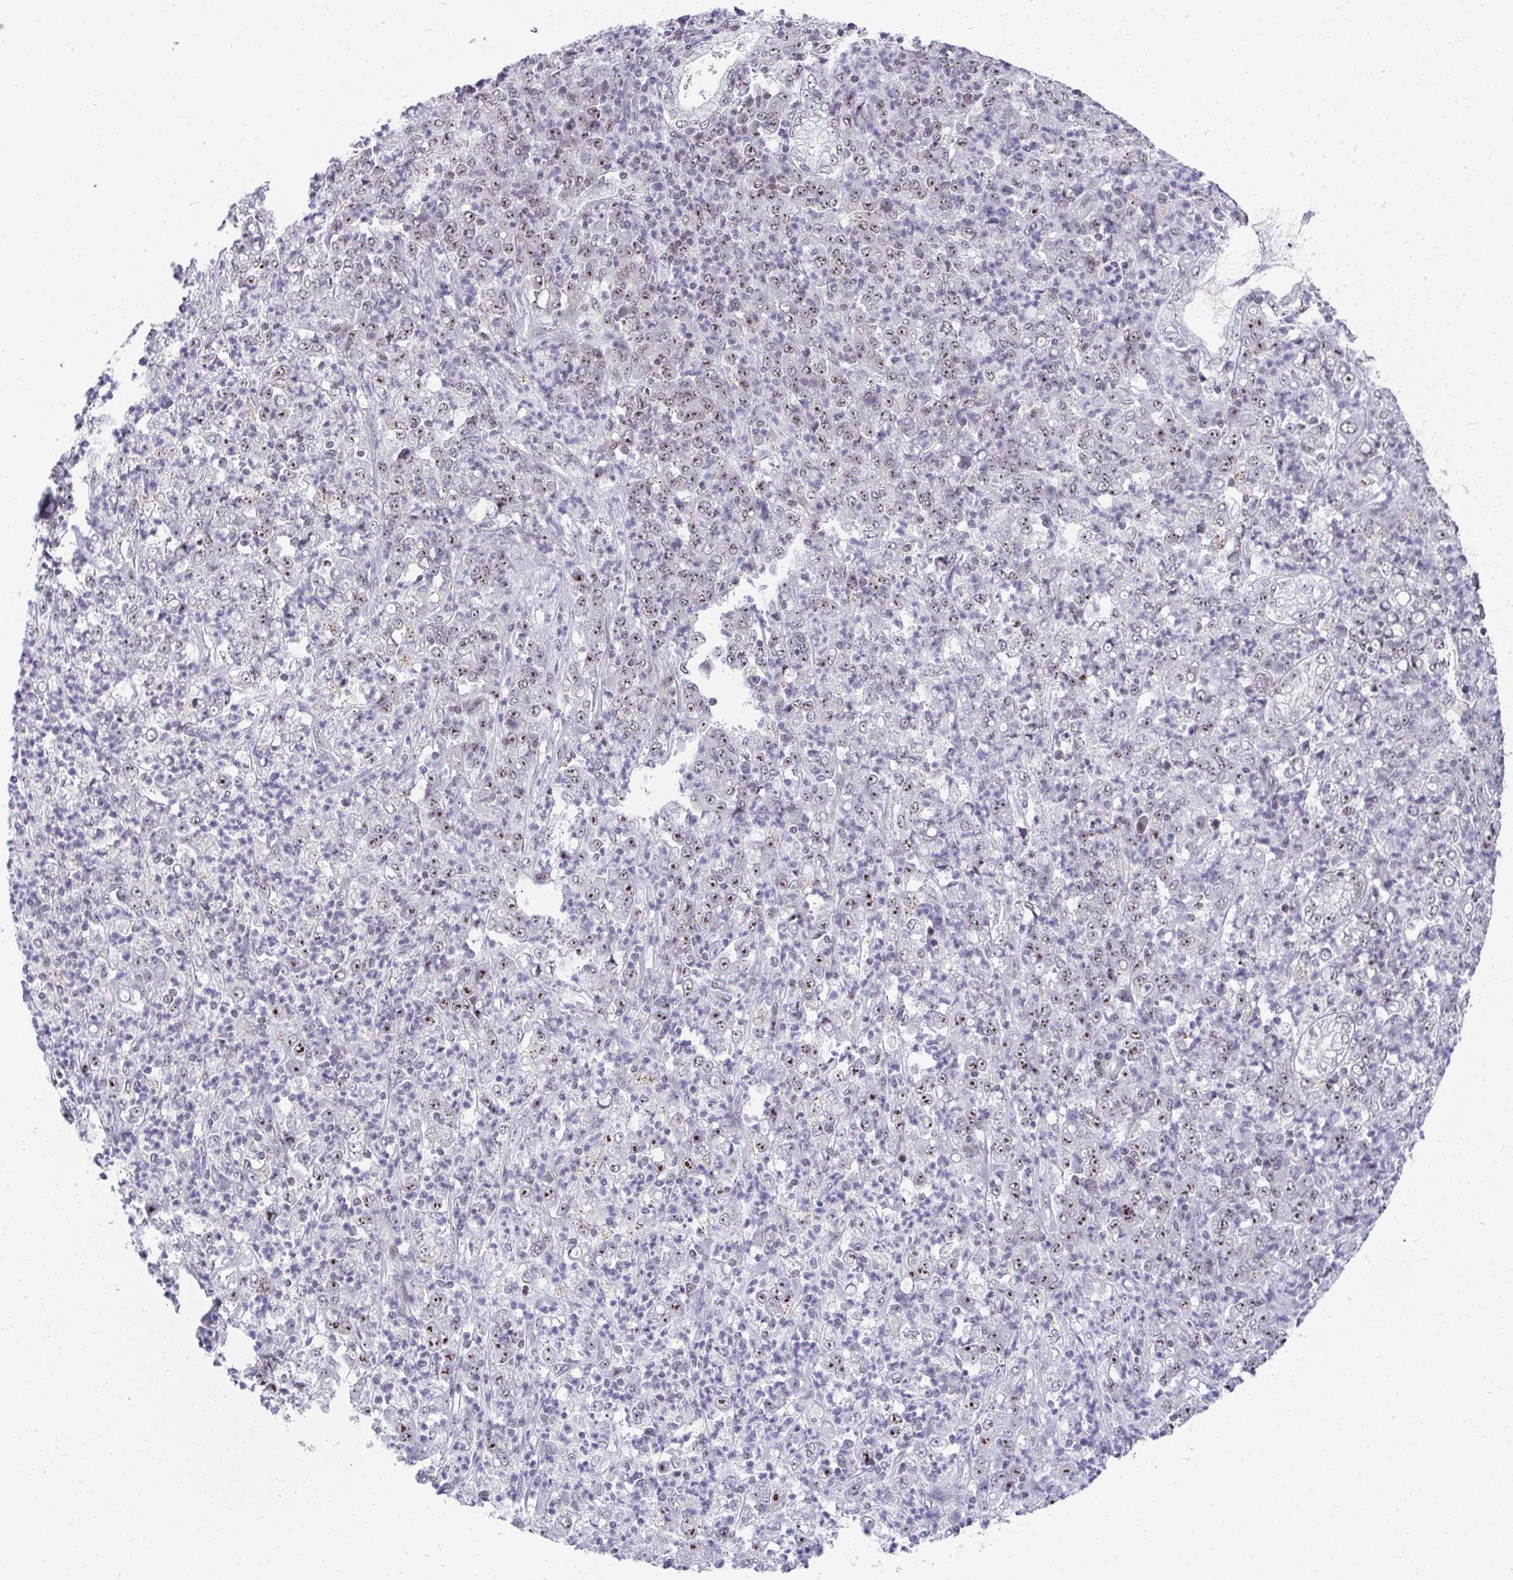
{"staining": {"intensity": "moderate", "quantity": ">75%", "location": "nuclear"}, "tissue": "stomach cancer", "cell_type": "Tumor cells", "image_type": "cancer", "snomed": [{"axis": "morphology", "description": "Adenocarcinoma, NOS"}, {"axis": "topography", "description": "Stomach, lower"}], "caption": "Adenocarcinoma (stomach) tissue reveals moderate nuclear positivity in approximately >75% of tumor cells, visualized by immunohistochemistry. The staining was performed using DAB (3,3'-diaminobenzidine), with brown indicating positive protein expression. Nuclei are stained blue with hematoxylin.", "gene": "HIRA", "patient": {"sex": "female", "age": 71}}